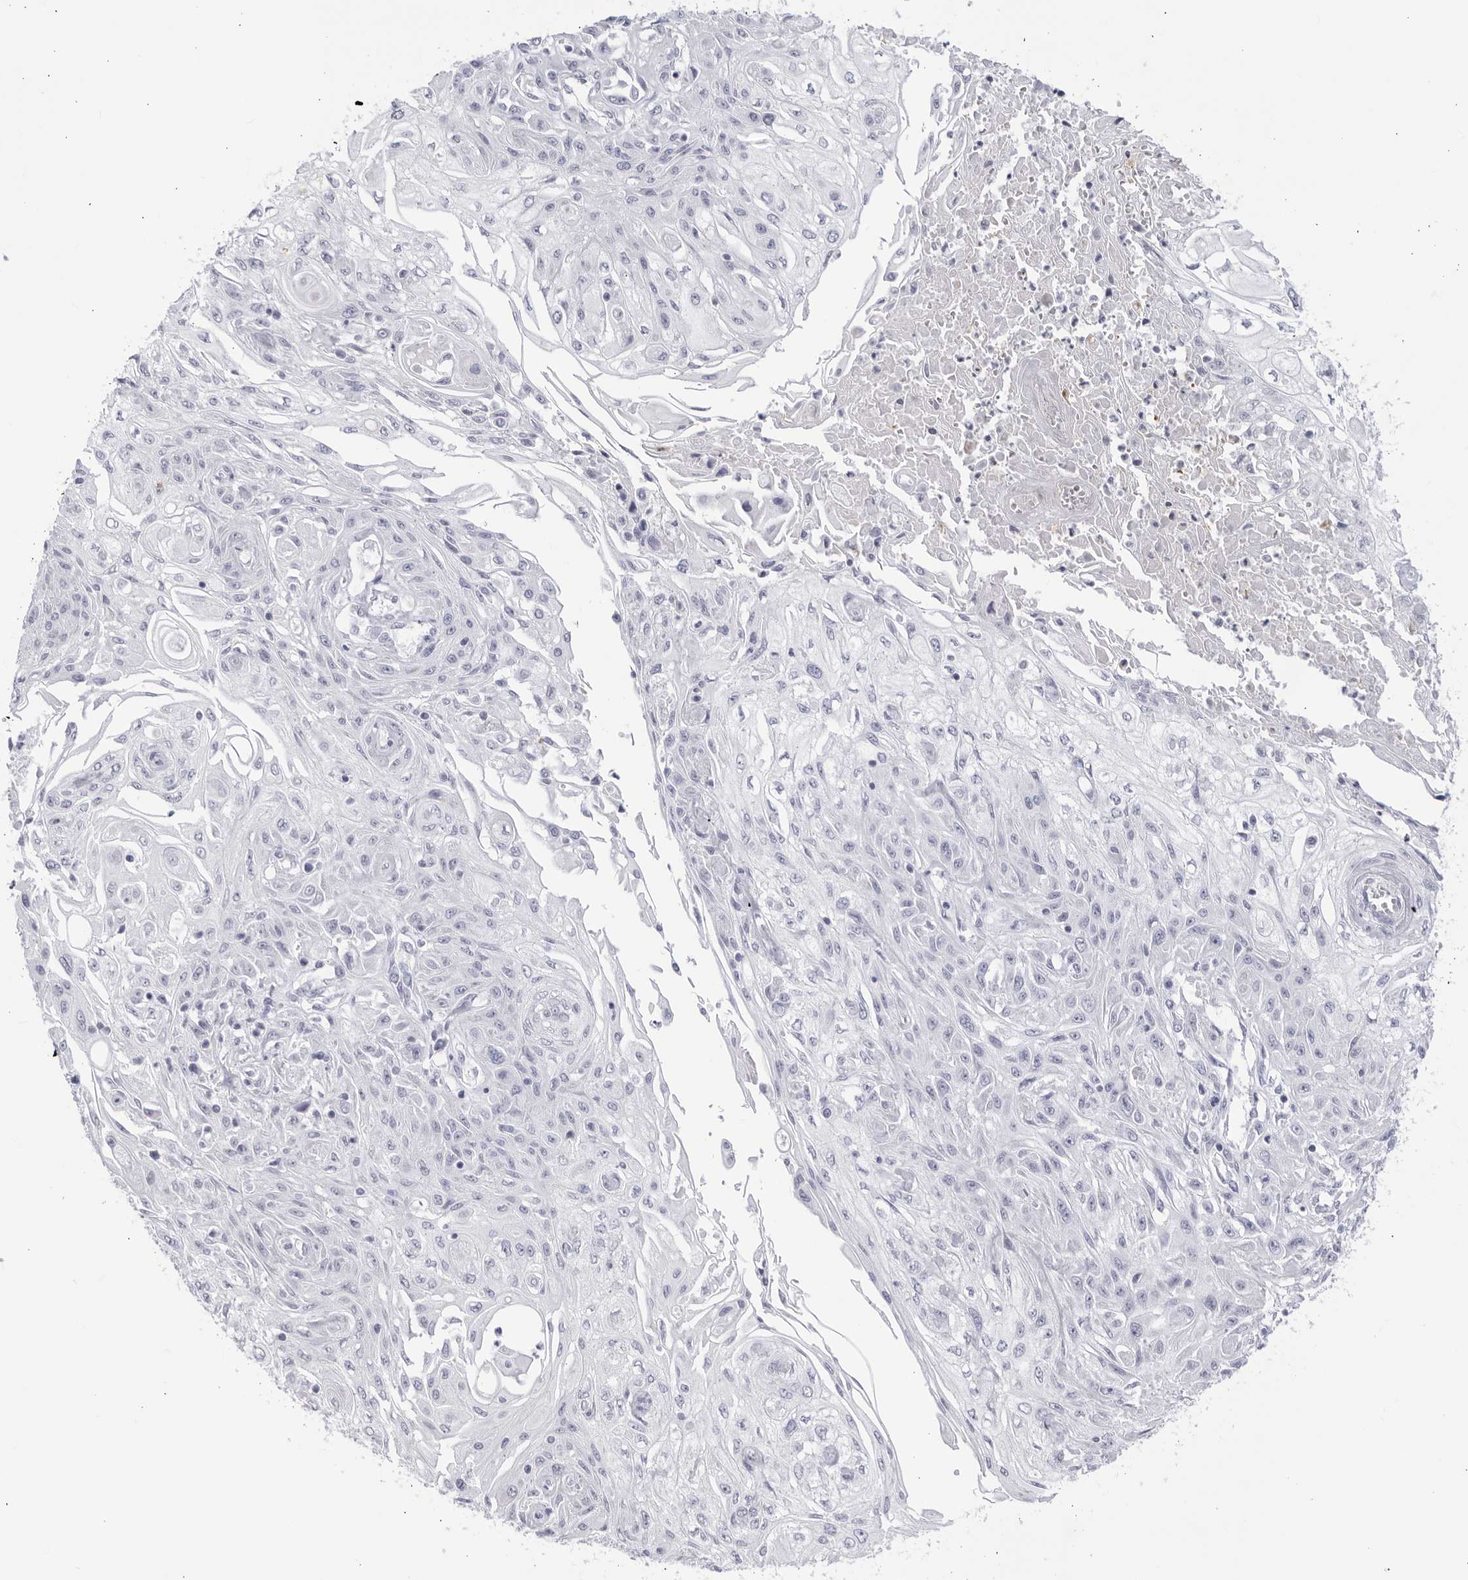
{"staining": {"intensity": "negative", "quantity": "none", "location": "none"}, "tissue": "skin cancer", "cell_type": "Tumor cells", "image_type": "cancer", "snomed": [{"axis": "morphology", "description": "Squamous cell carcinoma, NOS"}, {"axis": "morphology", "description": "Squamous cell carcinoma, metastatic, NOS"}, {"axis": "topography", "description": "Skin"}, {"axis": "topography", "description": "Lymph node"}], "caption": "Squamous cell carcinoma (skin) was stained to show a protein in brown. There is no significant expression in tumor cells.", "gene": "CNBD1", "patient": {"sex": "male", "age": 75}}